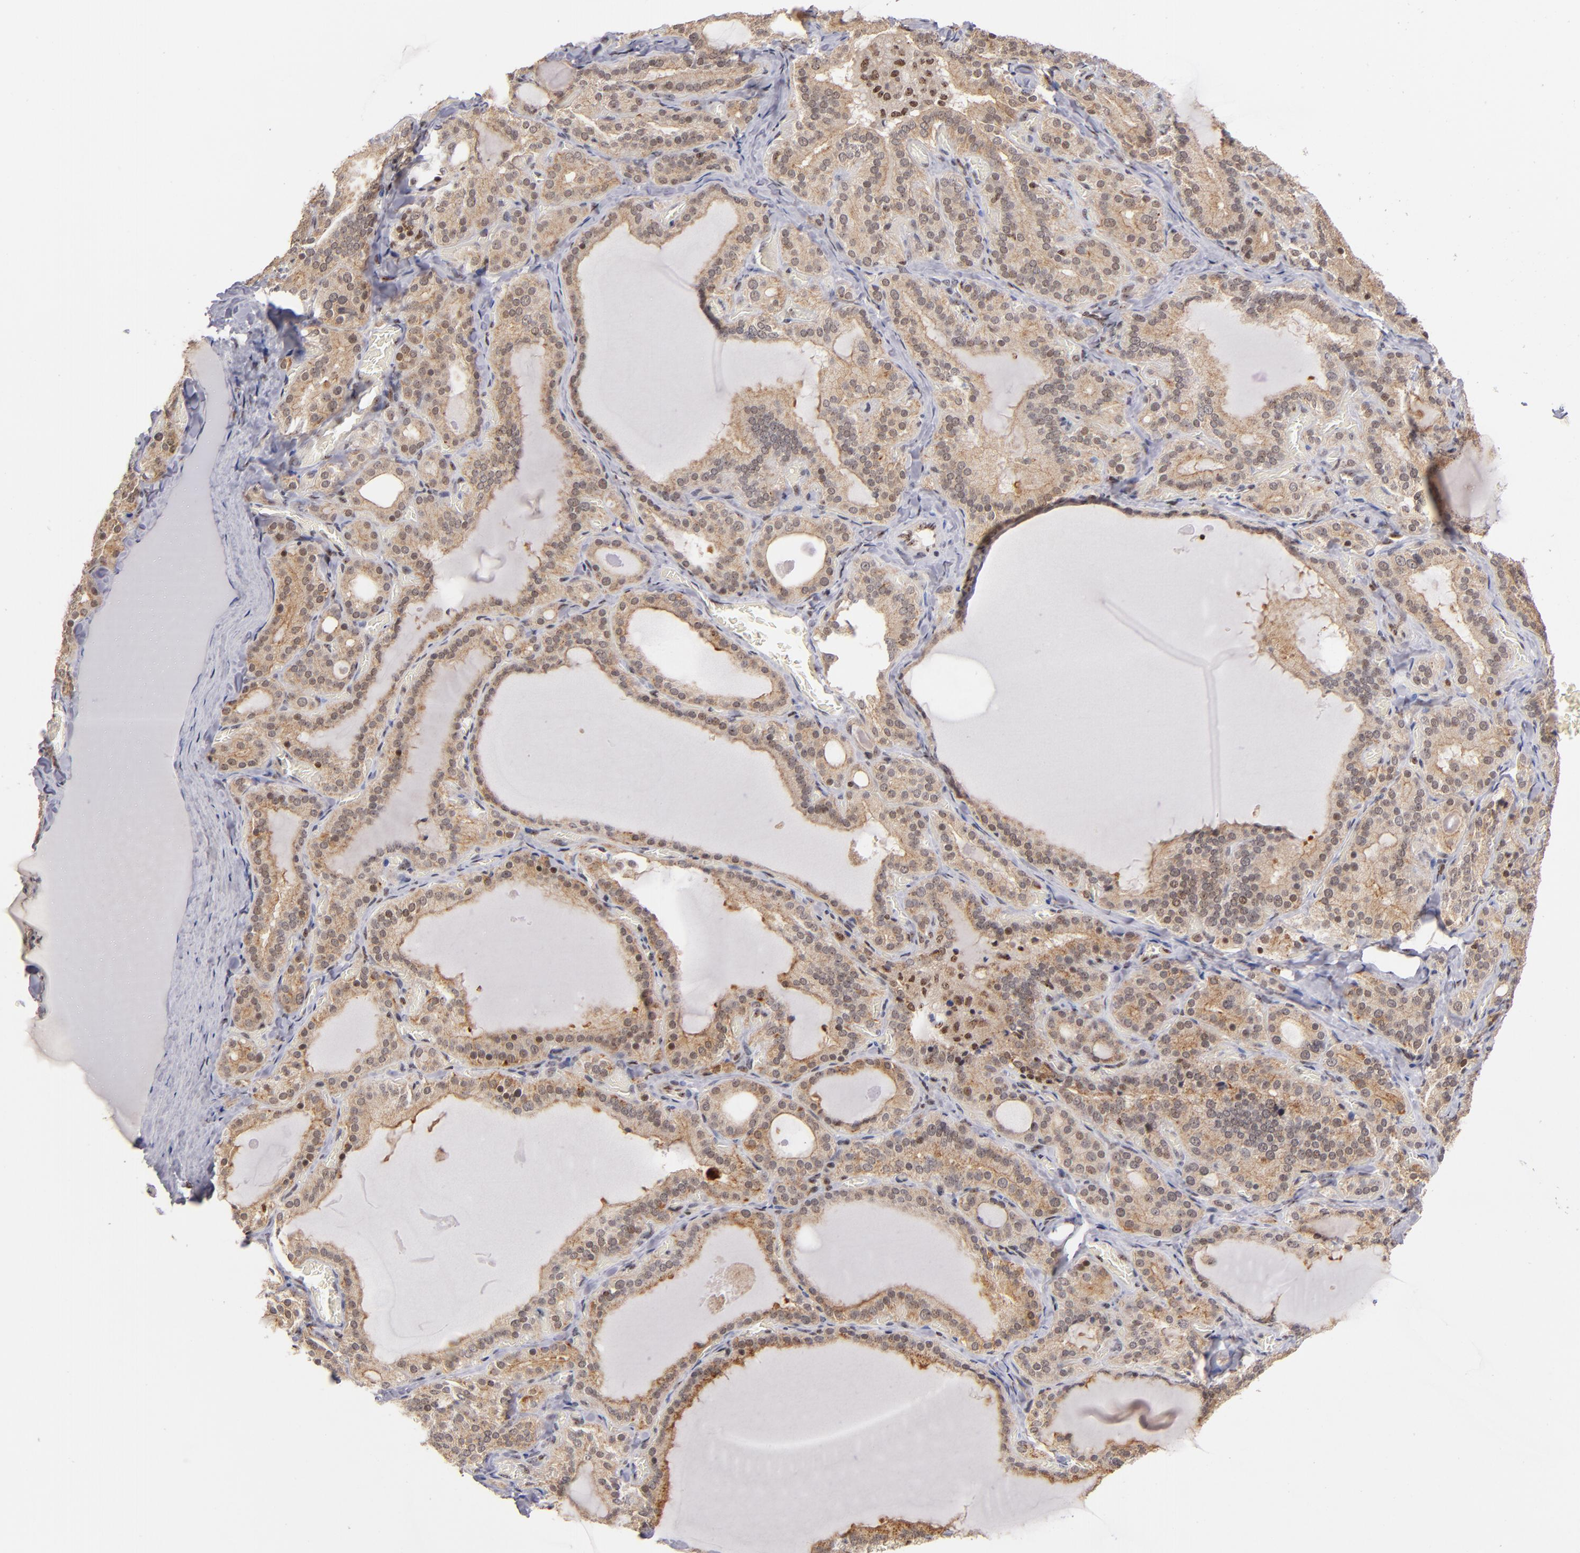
{"staining": {"intensity": "moderate", "quantity": ">75%", "location": "cytoplasmic/membranous"}, "tissue": "thyroid gland", "cell_type": "Glandular cells", "image_type": "normal", "snomed": [{"axis": "morphology", "description": "Normal tissue, NOS"}, {"axis": "topography", "description": "Thyroid gland"}], "caption": "The immunohistochemical stain labels moderate cytoplasmic/membranous positivity in glandular cells of unremarkable thyroid gland. (IHC, brightfield microscopy, high magnification).", "gene": "PCNX4", "patient": {"sex": "female", "age": 33}}